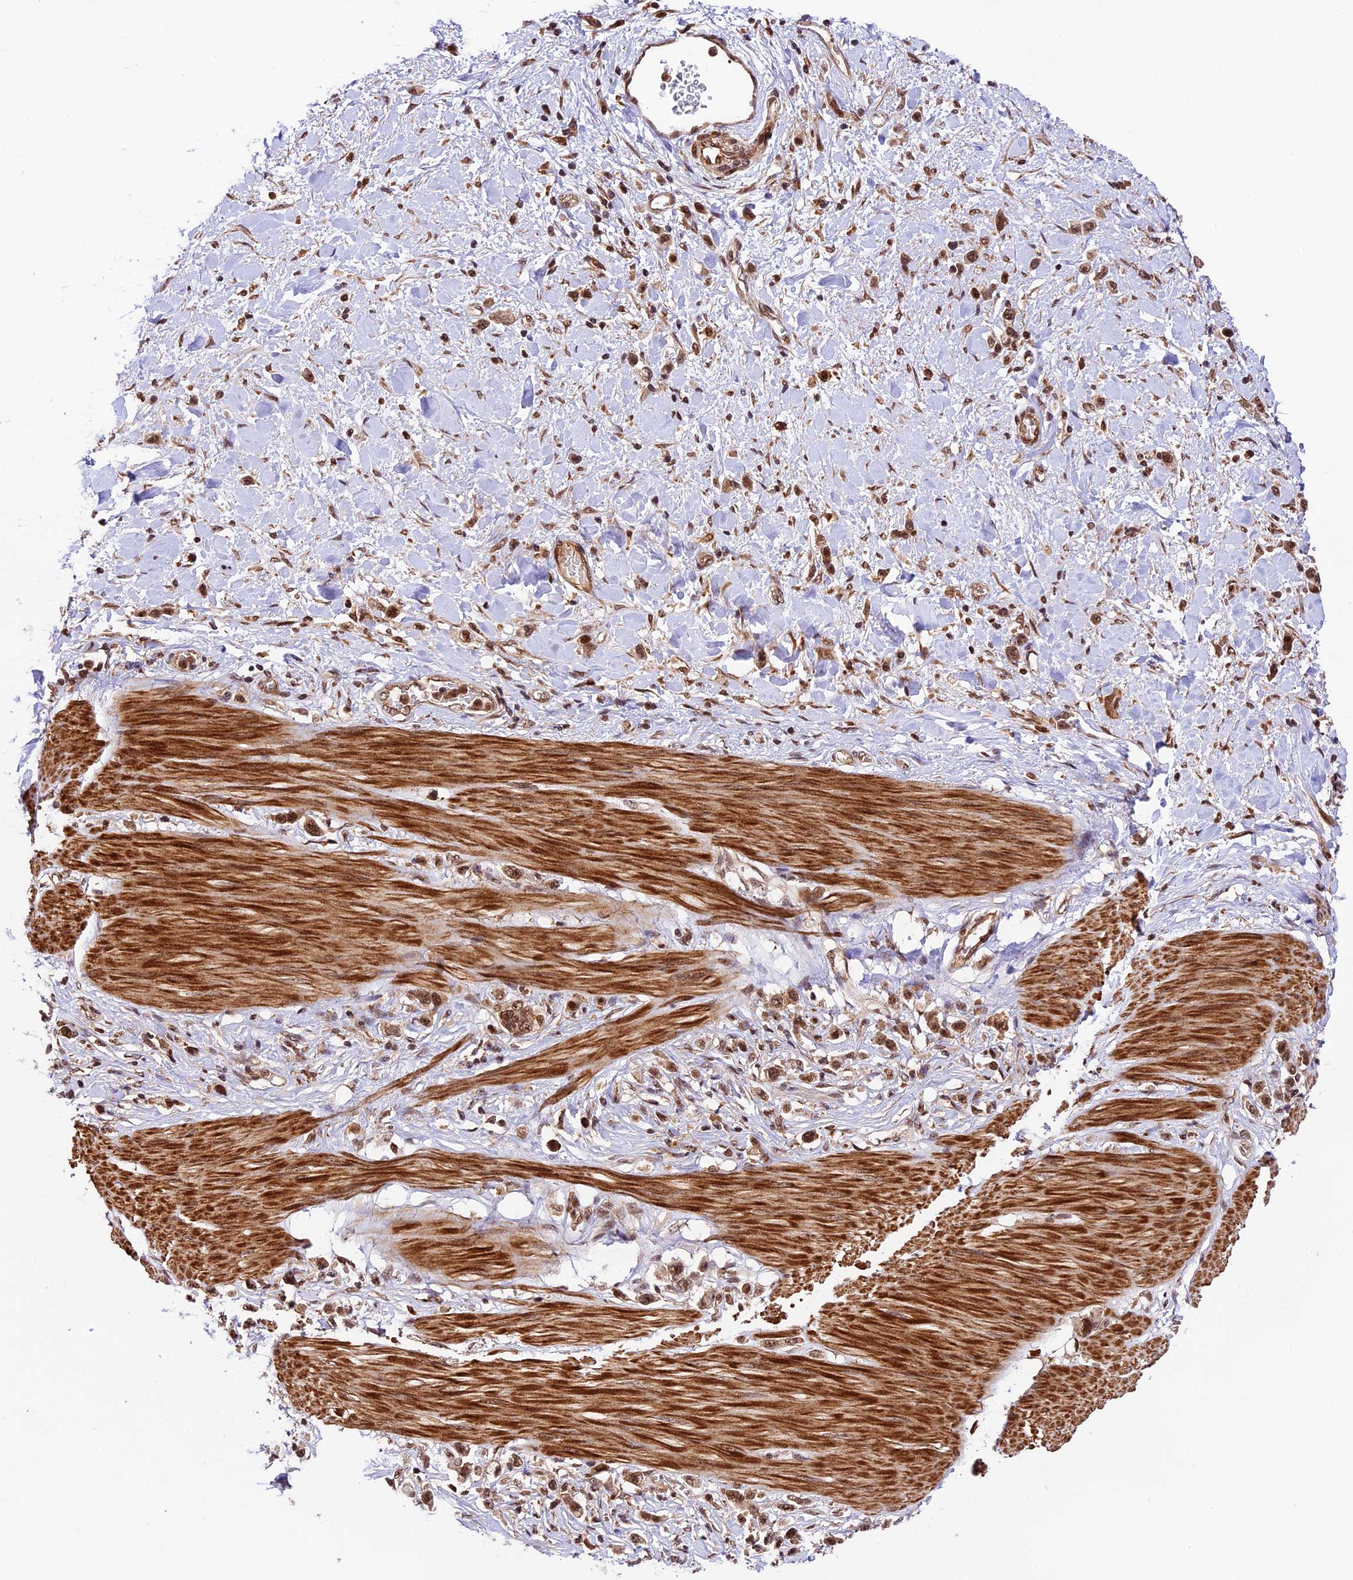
{"staining": {"intensity": "moderate", "quantity": ">75%", "location": "cytoplasmic/membranous,nuclear"}, "tissue": "stomach cancer", "cell_type": "Tumor cells", "image_type": "cancer", "snomed": [{"axis": "morphology", "description": "Adenocarcinoma, NOS"}, {"axis": "topography", "description": "Stomach"}], "caption": "Protein expression analysis of human adenocarcinoma (stomach) reveals moderate cytoplasmic/membranous and nuclear staining in approximately >75% of tumor cells.", "gene": "DHX38", "patient": {"sex": "female", "age": 65}}